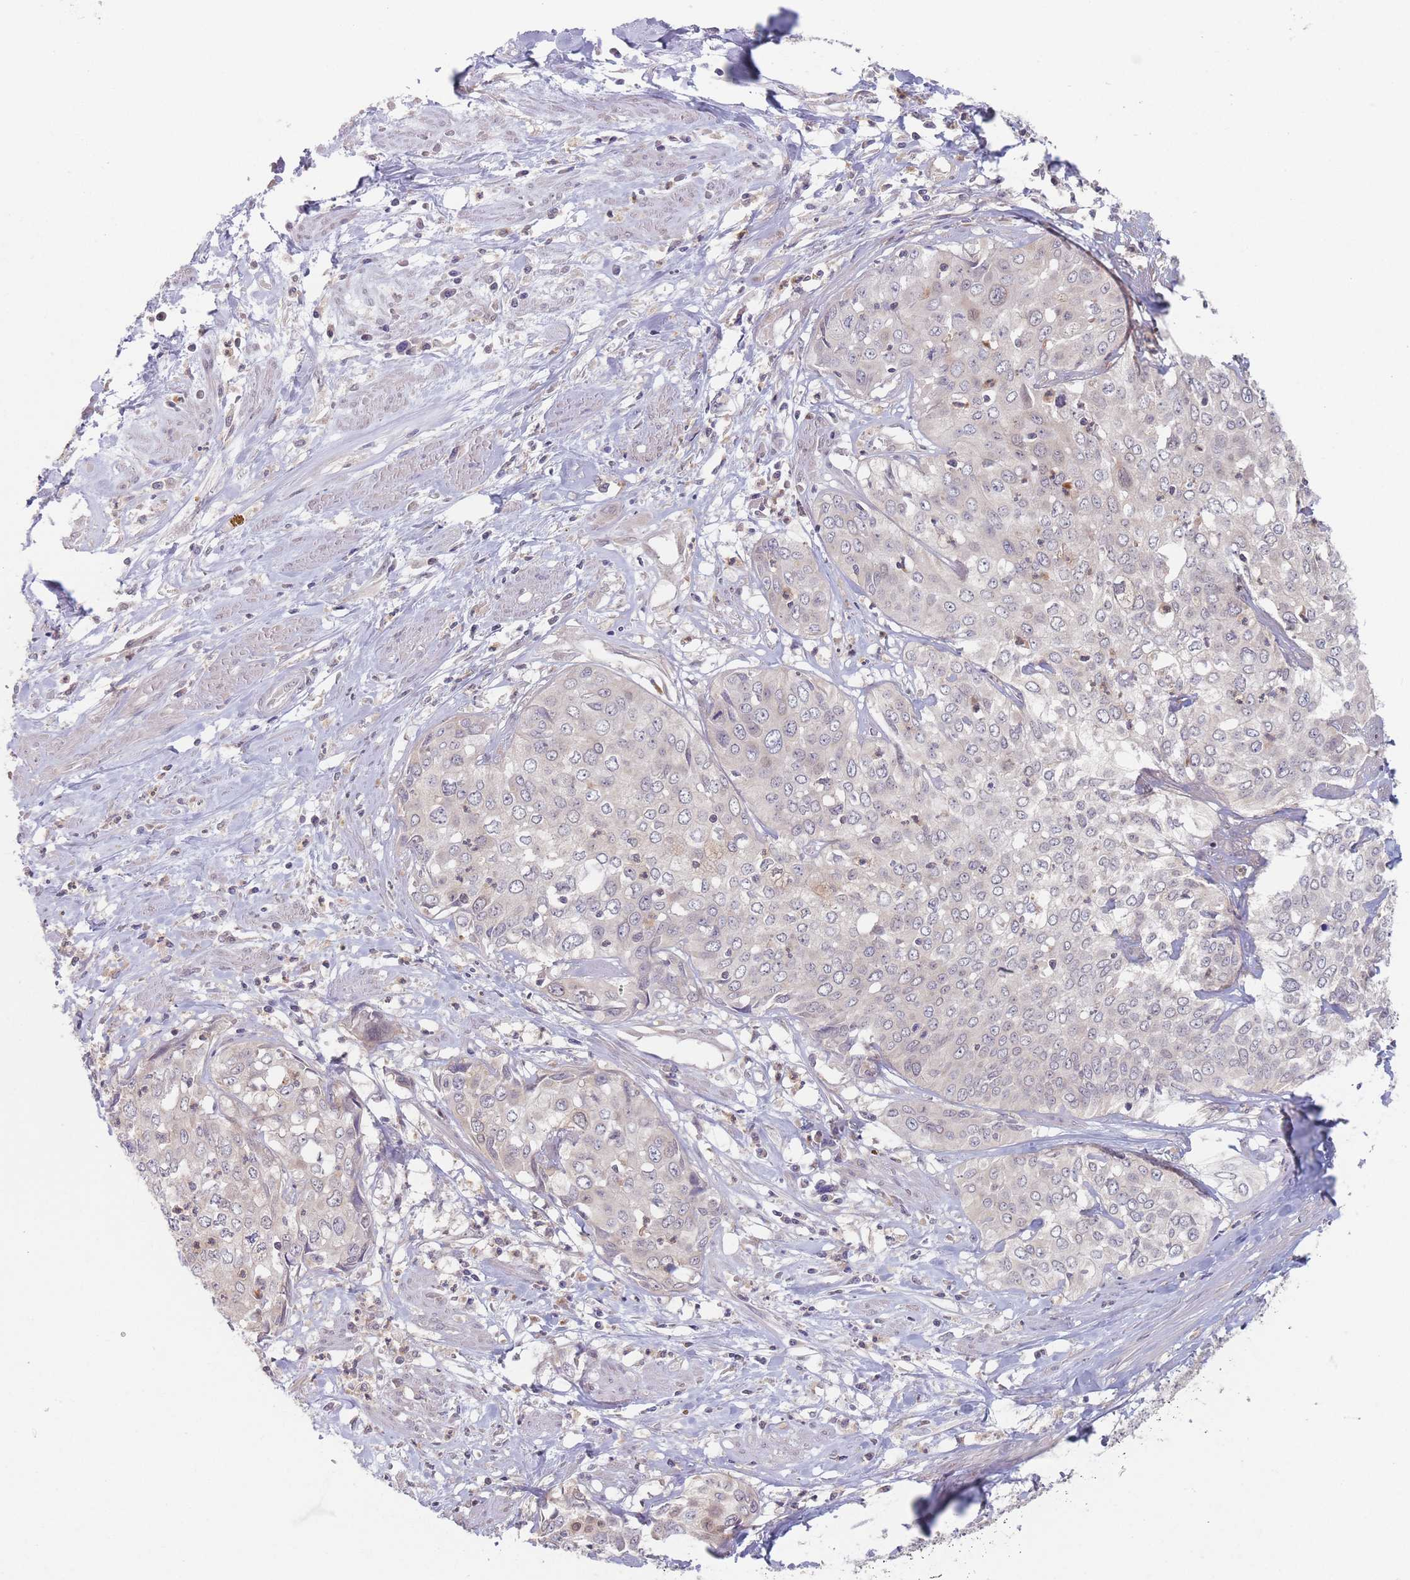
{"staining": {"intensity": "negative", "quantity": "none", "location": "none"}, "tissue": "cervical cancer", "cell_type": "Tumor cells", "image_type": "cancer", "snomed": [{"axis": "morphology", "description": "Squamous cell carcinoma, NOS"}, {"axis": "topography", "description": "Cervix"}], "caption": "Immunohistochemistry photomicrograph of neoplastic tissue: cervical cancer stained with DAB (3,3'-diaminobenzidine) displays no significant protein expression in tumor cells.", "gene": "PPM1A", "patient": {"sex": "female", "age": 31}}